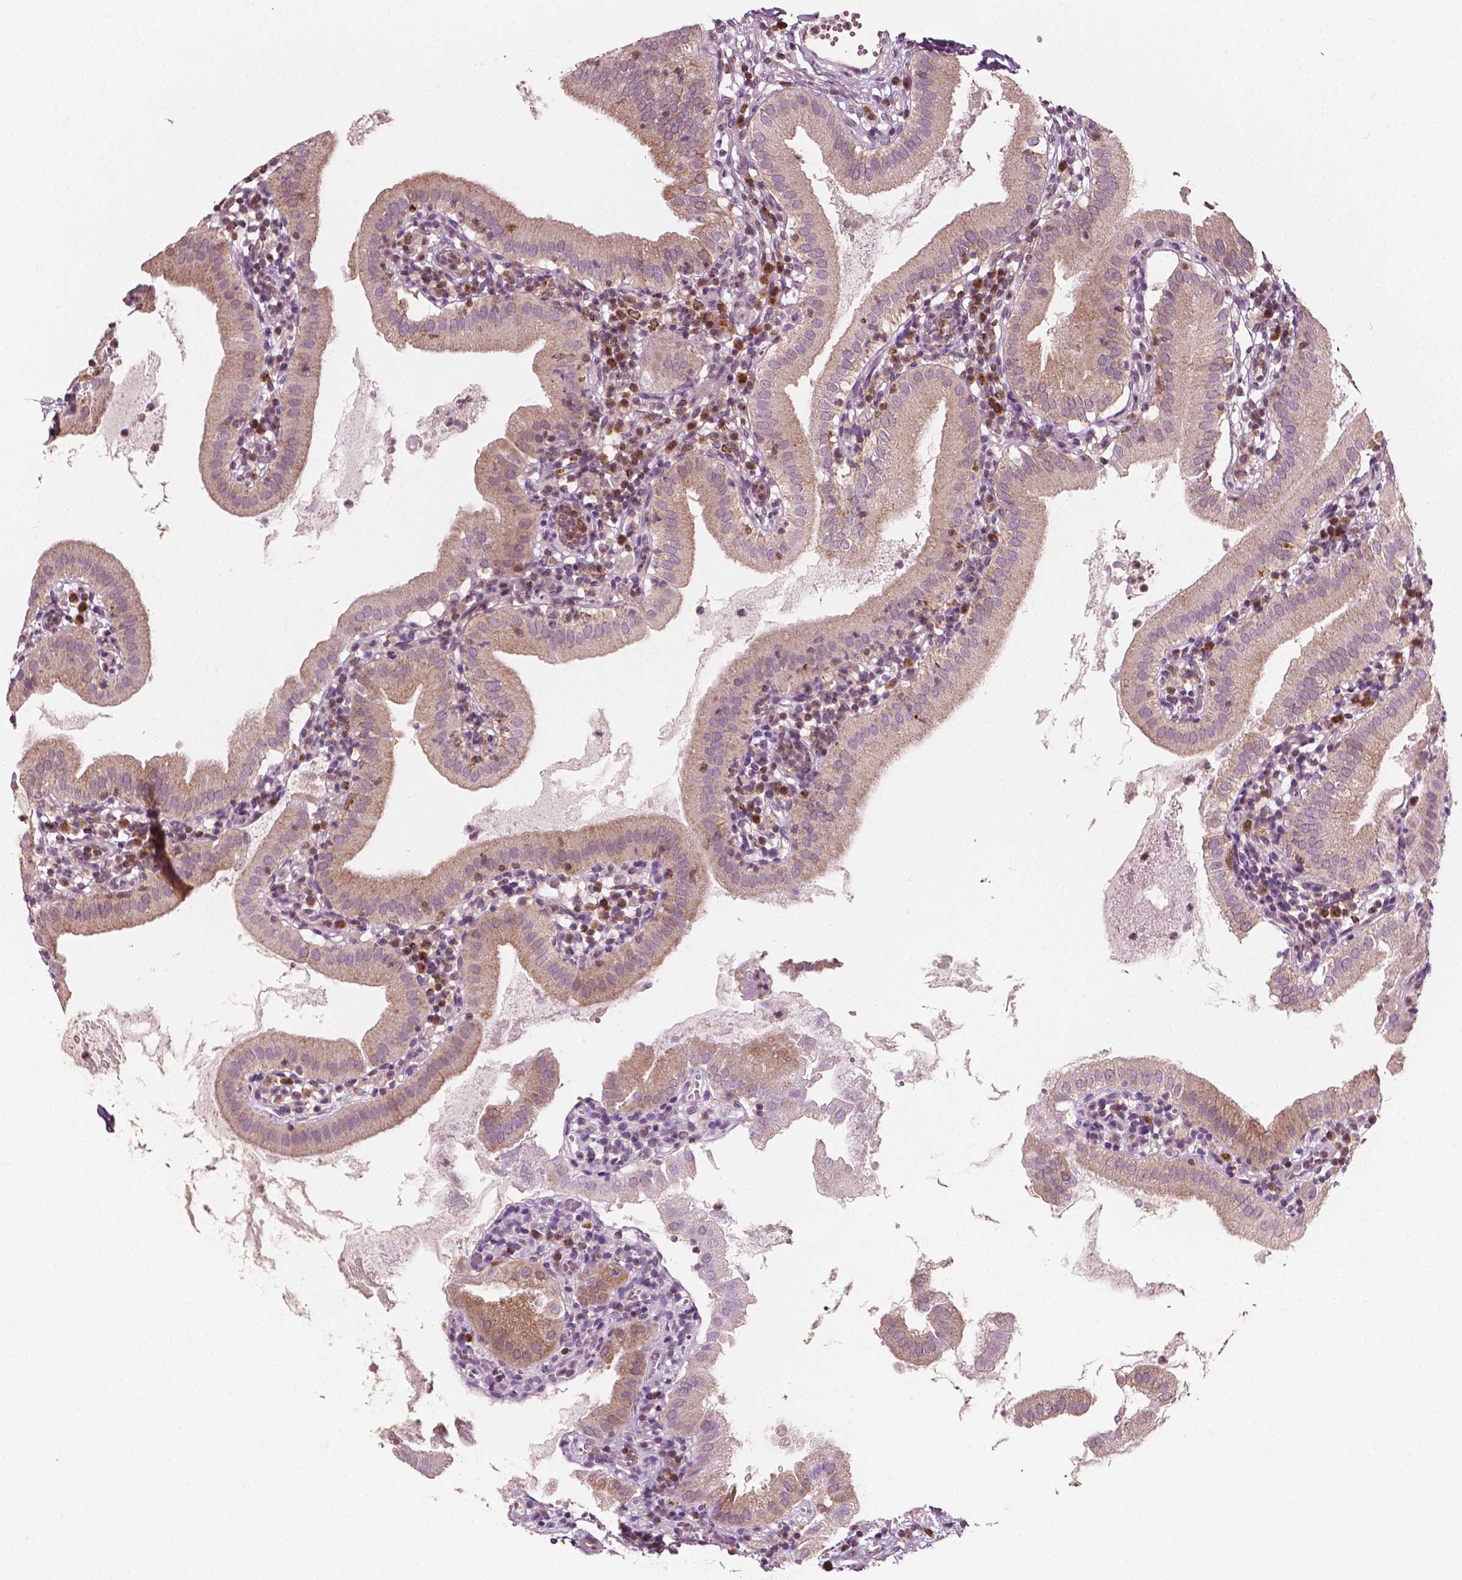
{"staining": {"intensity": "weak", "quantity": ">75%", "location": "cytoplasmic/membranous"}, "tissue": "gallbladder", "cell_type": "Glandular cells", "image_type": "normal", "snomed": [{"axis": "morphology", "description": "Normal tissue, NOS"}, {"axis": "topography", "description": "Gallbladder"}], "caption": "This image exhibits immunohistochemistry staining of normal human gallbladder, with low weak cytoplasmic/membranous positivity in approximately >75% of glandular cells.", "gene": "MCL1", "patient": {"sex": "female", "age": 65}}